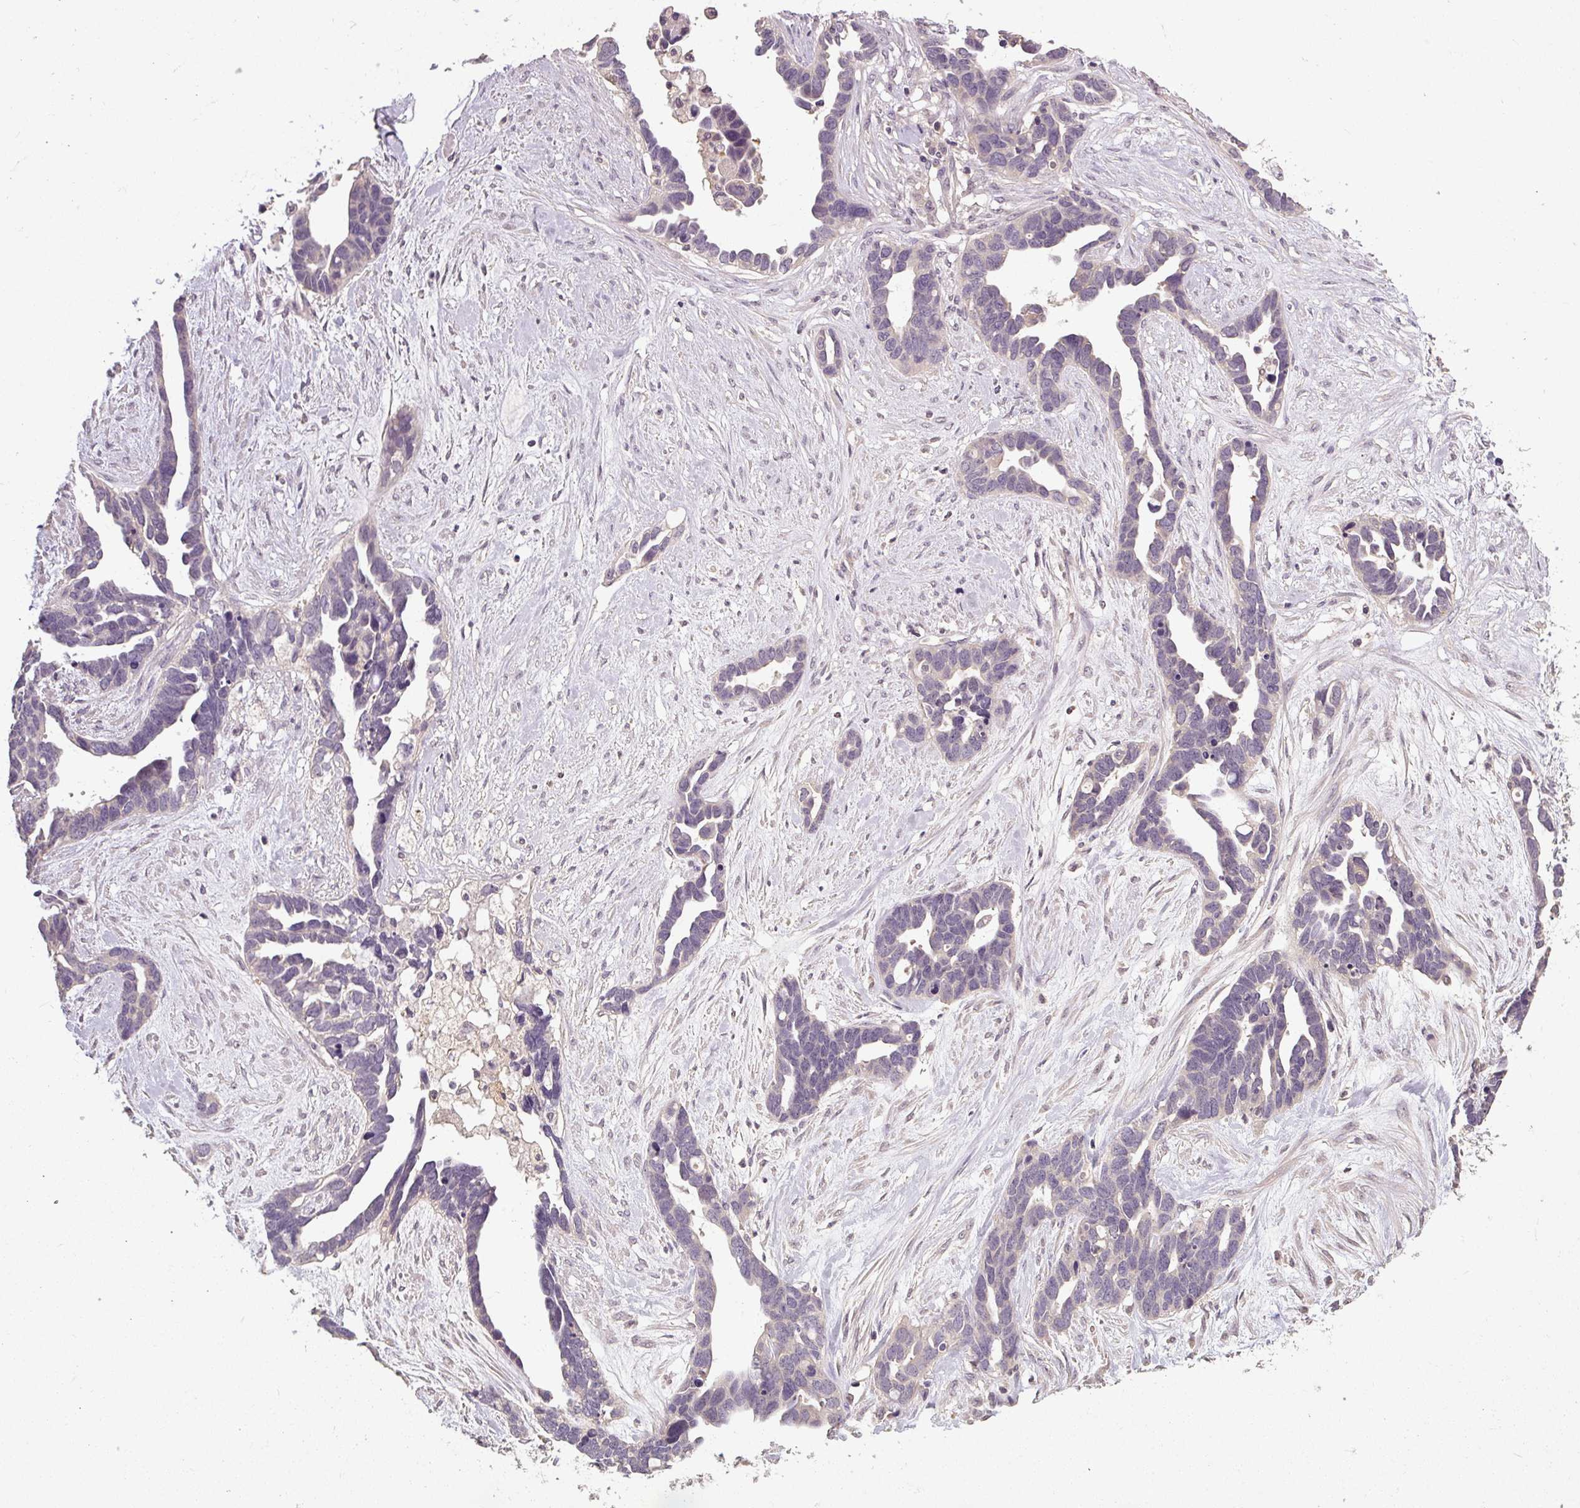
{"staining": {"intensity": "negative", "quantity": "none", "location": "none"}, "tissue": "ovarian cancer", "cell_type": "Tumor cells", "image_type": "cancer", "snomed": [{"axis": "morphology", "description": "Cystadenocarcinoma, serous, NOS"}, {"axis": "topography", "description": "Ovary"}], "caption": "Immunohistochemical staining of serous cystadenocarcinoma (ovarian) exhibits no significant positivity in tumor cells.", "gene": "CFAP65", "patient": {"sex": "female", "age": 54}}